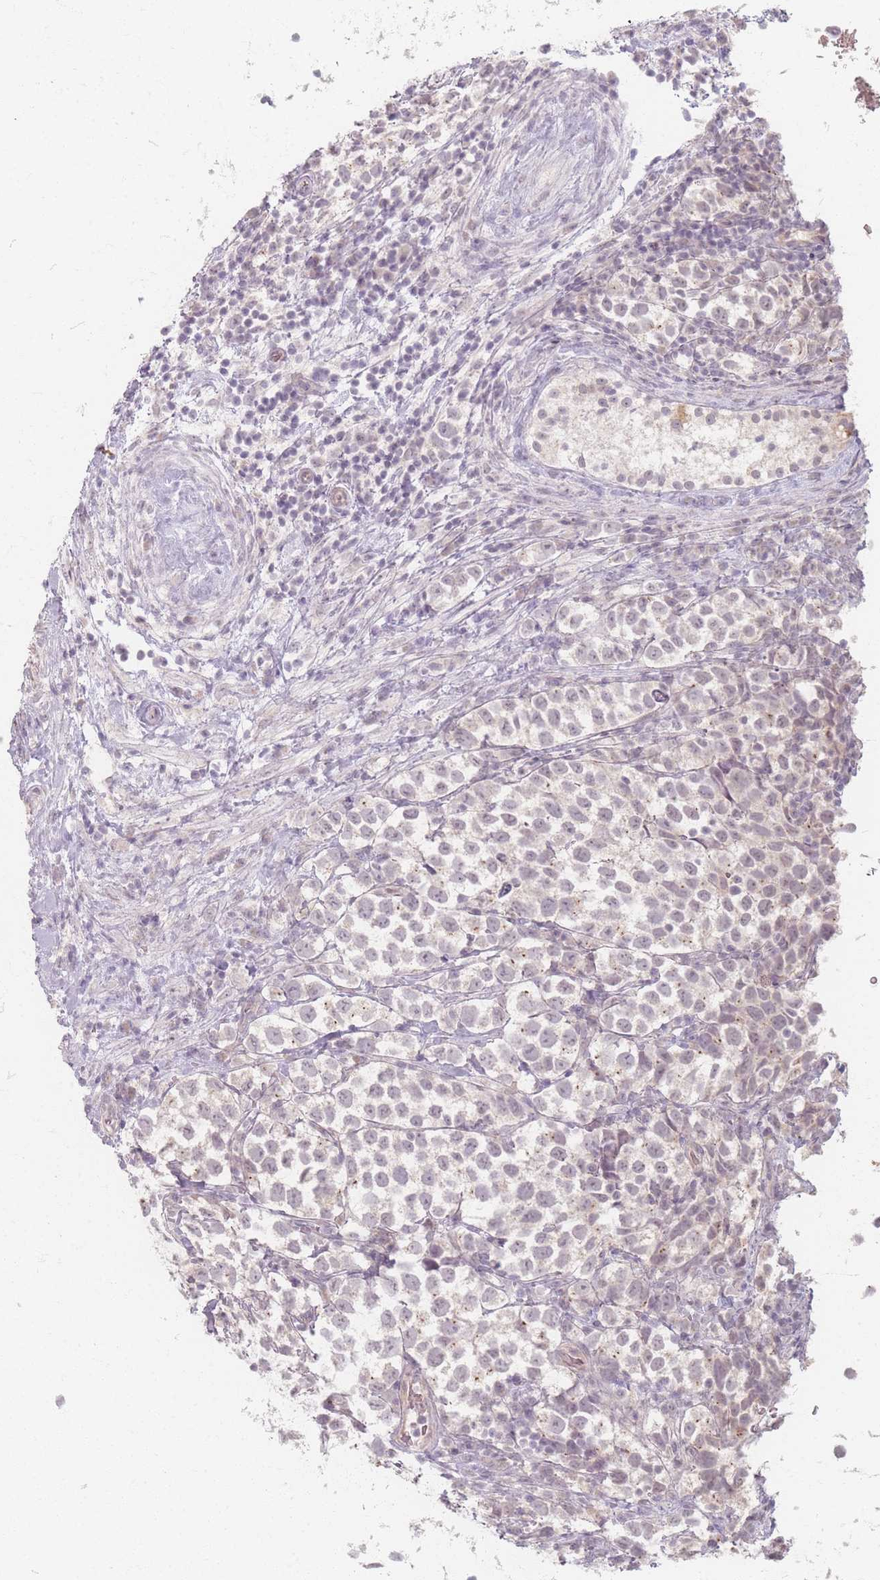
{"staining": {"intensity": "negative", "quantity": "none", "location": "none"}, "tissue": "testis cancer", "cell_type": "Tumor cells", "image_type": "cancer", "snomed": [{"axis": "morphology", "description": "Seminoma, NOS"}, {"axis": "topography", "description": "Testis"}], "caption": "This is an immunohistochemistry photomicrograph of seminoma (testis). There is no expression in tumor cells.", "gene": "GABRA6", "patient": {"sex": "male", "age": 34}}